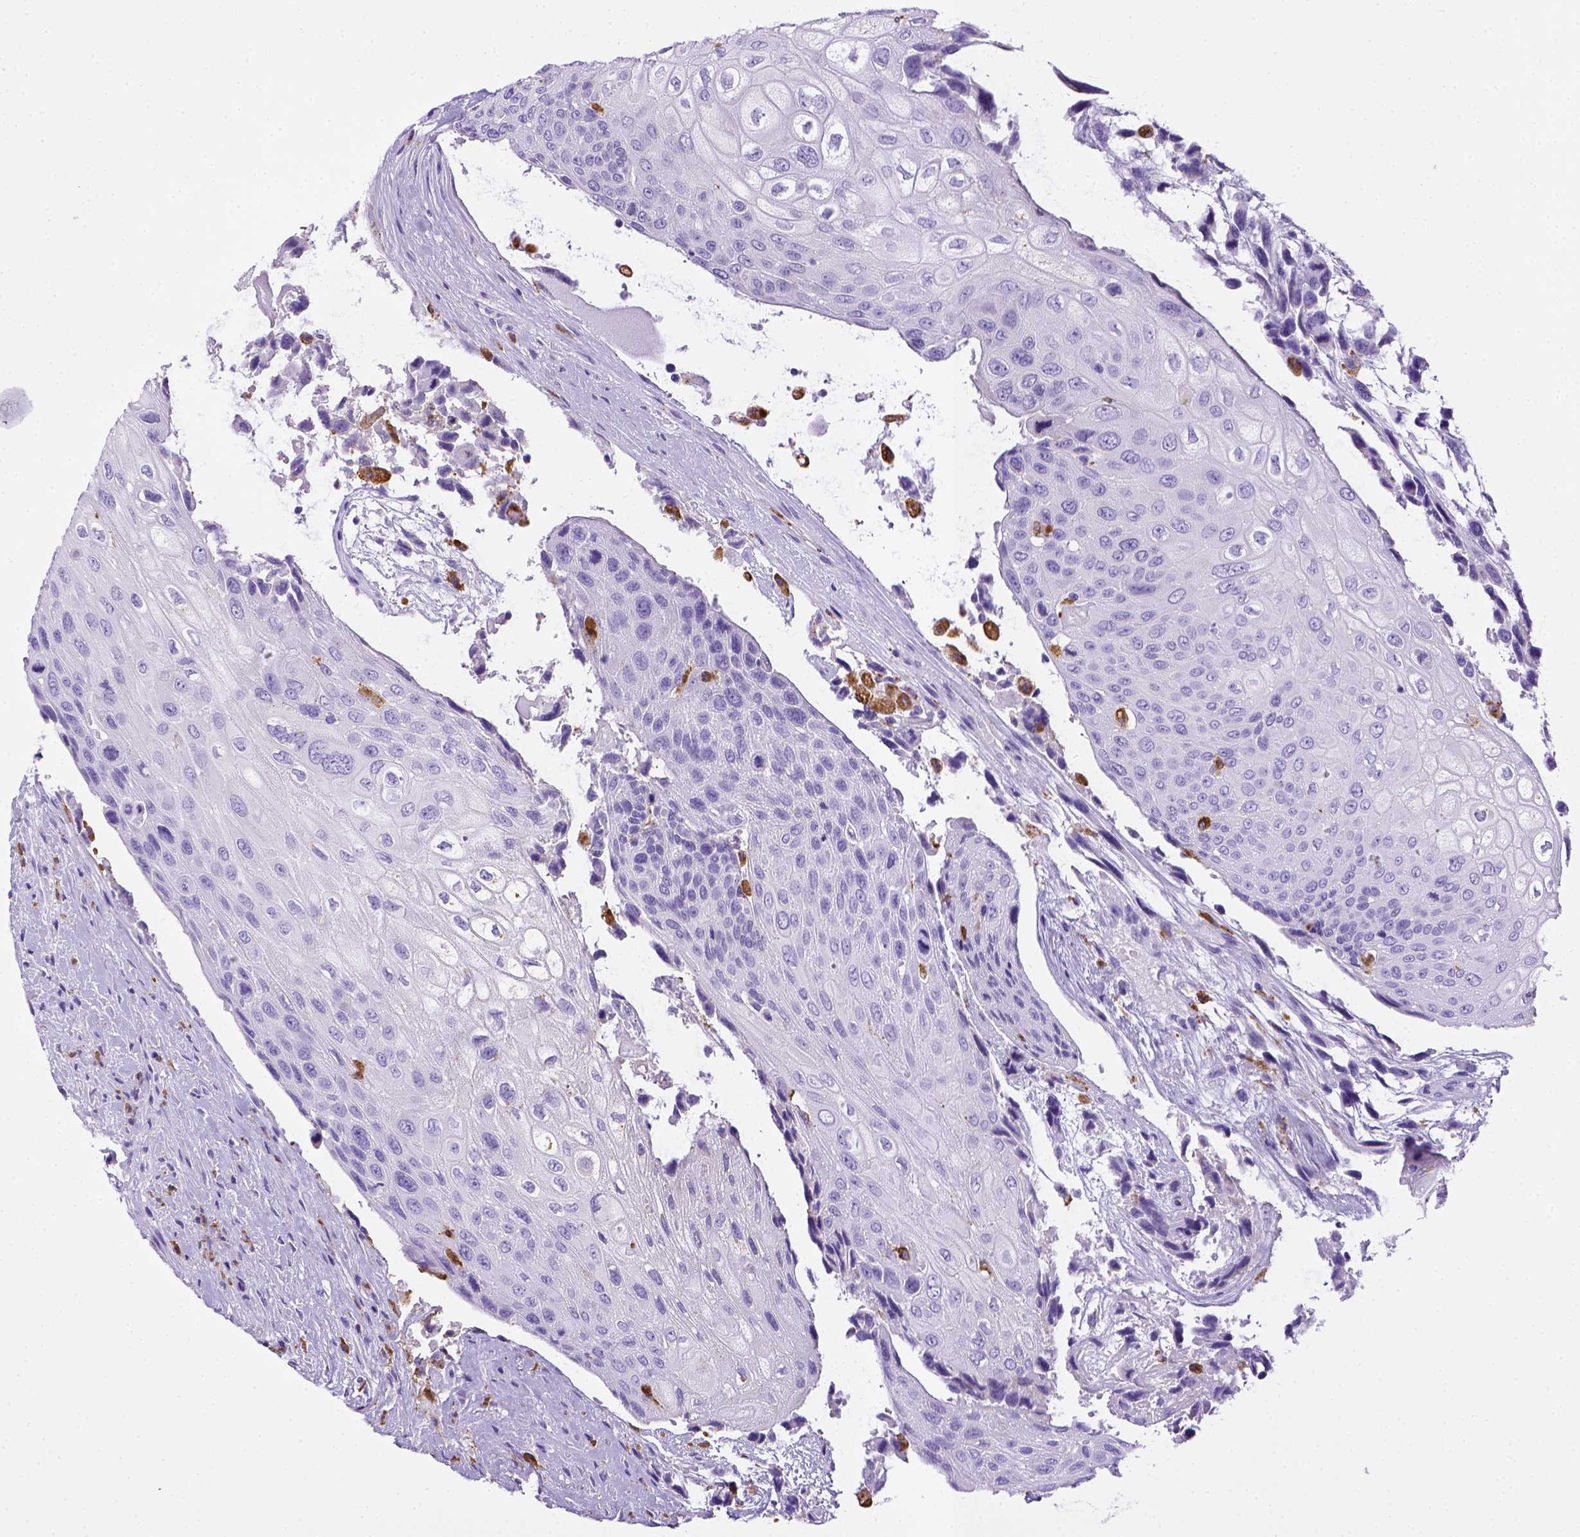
{"staining": {"intensity": "negative", "quantity": "none", "location": "none"}, "tissue": "urothelial cancer", "cell_type": "Tumor cells", "image_type": "cancer", "snomed": [{"axis": "morphology", "description": "Urothelial carcinoma, High grade"}, {"axis": "topography", "description": "Urinary bladder"}], "caption": "Immunohistochemistry photomicrograph of neoplastic tissue: urothelial cancer stained with DAB (3,3'-diaminobenzidine) shows no significant protein positivity in tumor cells.", "gene": "CD68", "patient": {"sex": "female", "age": 70}}